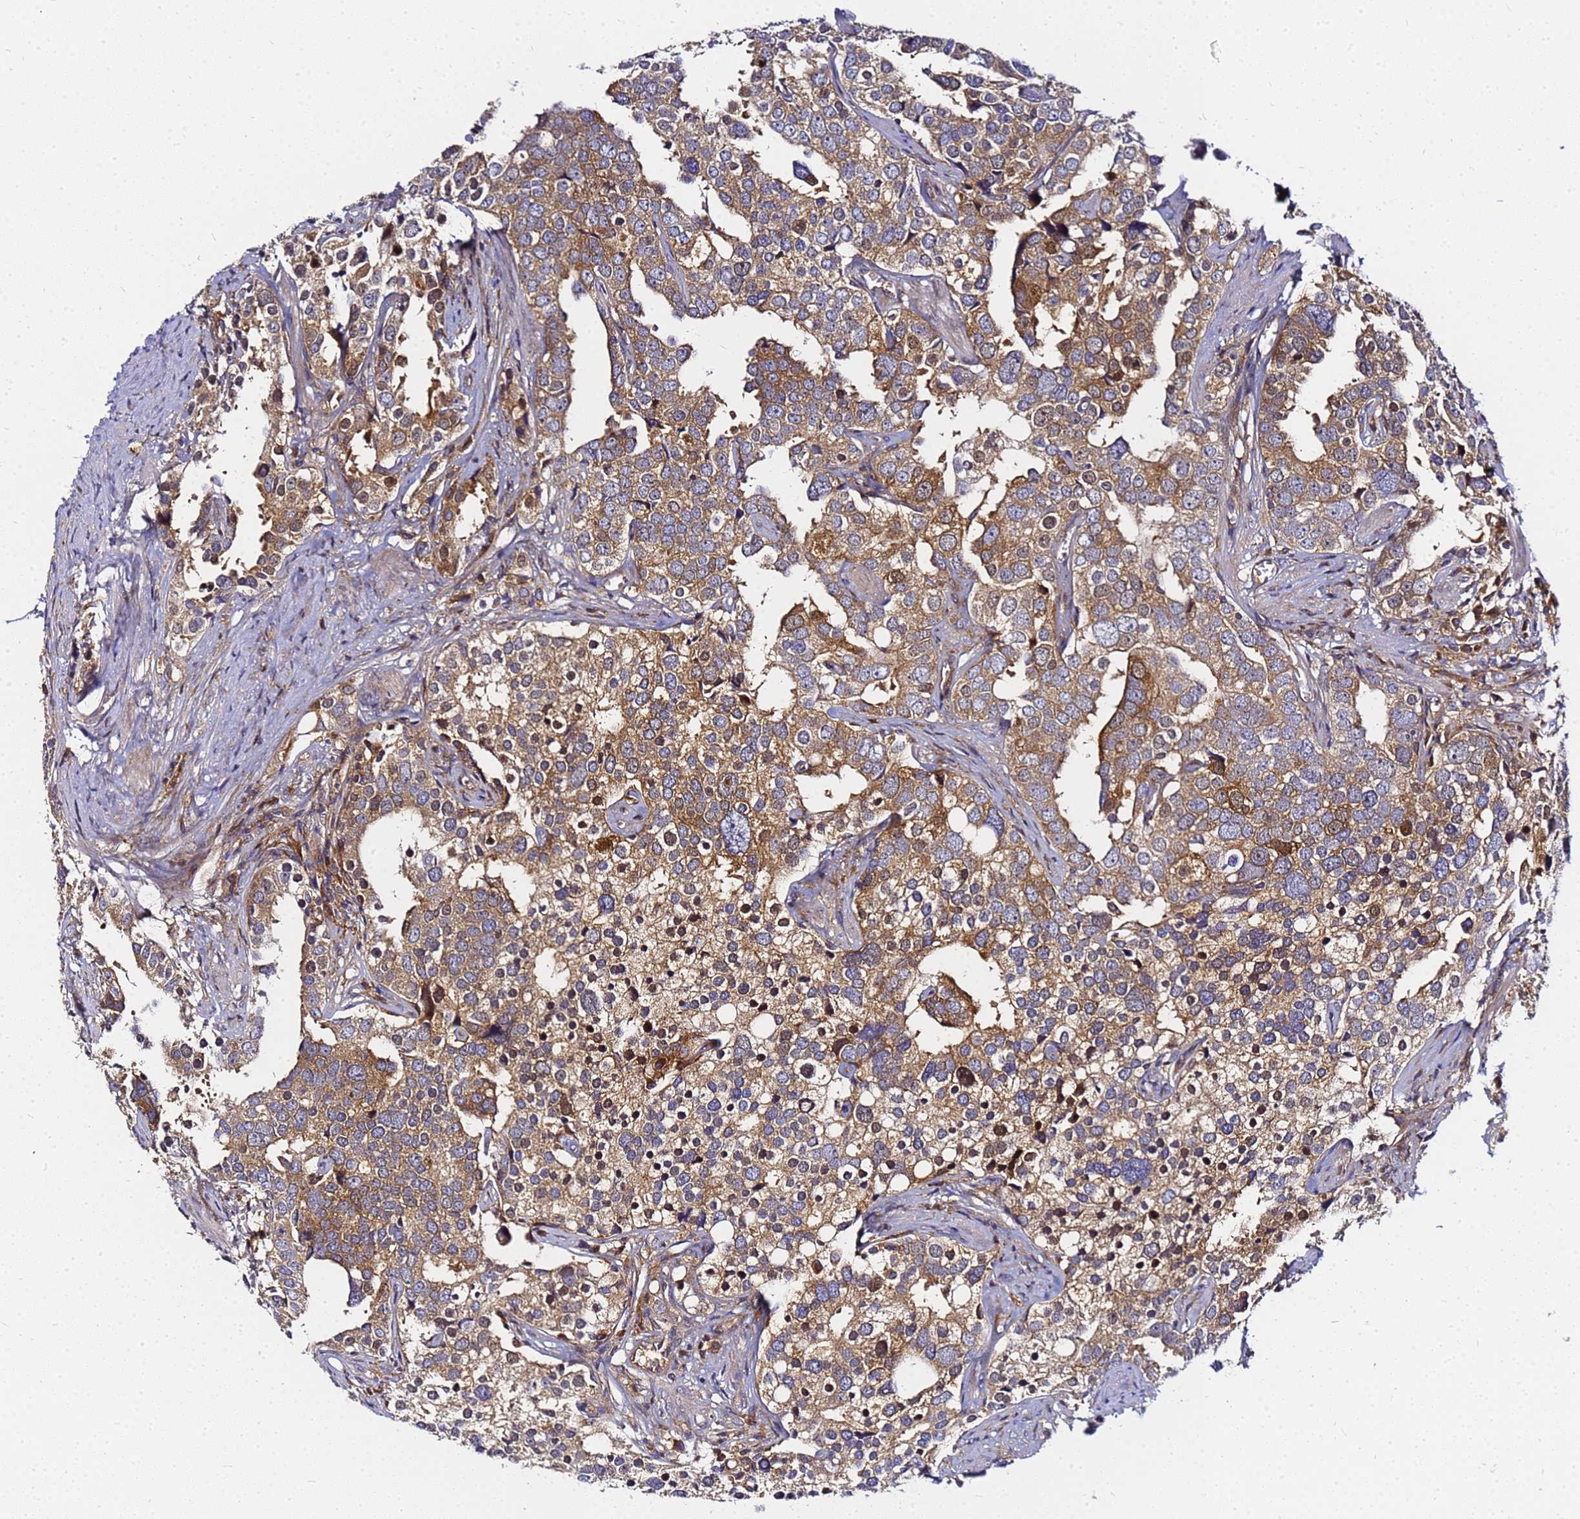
{"staining": {"intensity": "moderate", "quantity": ">75%", "location": "cytoplasmic/membranous"}, "tissue": "prostate cancer", "cell_type": "Tumor cells", "image_type": "cancer", "snomed": [{"axis": "morphology", "description": "Adenocarcinoma, High grade"}, {"axis": "topography", "description": "Prostate"}], "caption": "Human adenocarcinoma (high-grade) (prostate) stained for a protein (brown) demonstrates moderate cytoplasmic/membranous positive expression in about >75% of tumor cells.", "gene": "CHM", "patient": {"sex": "male", "age": 71}}